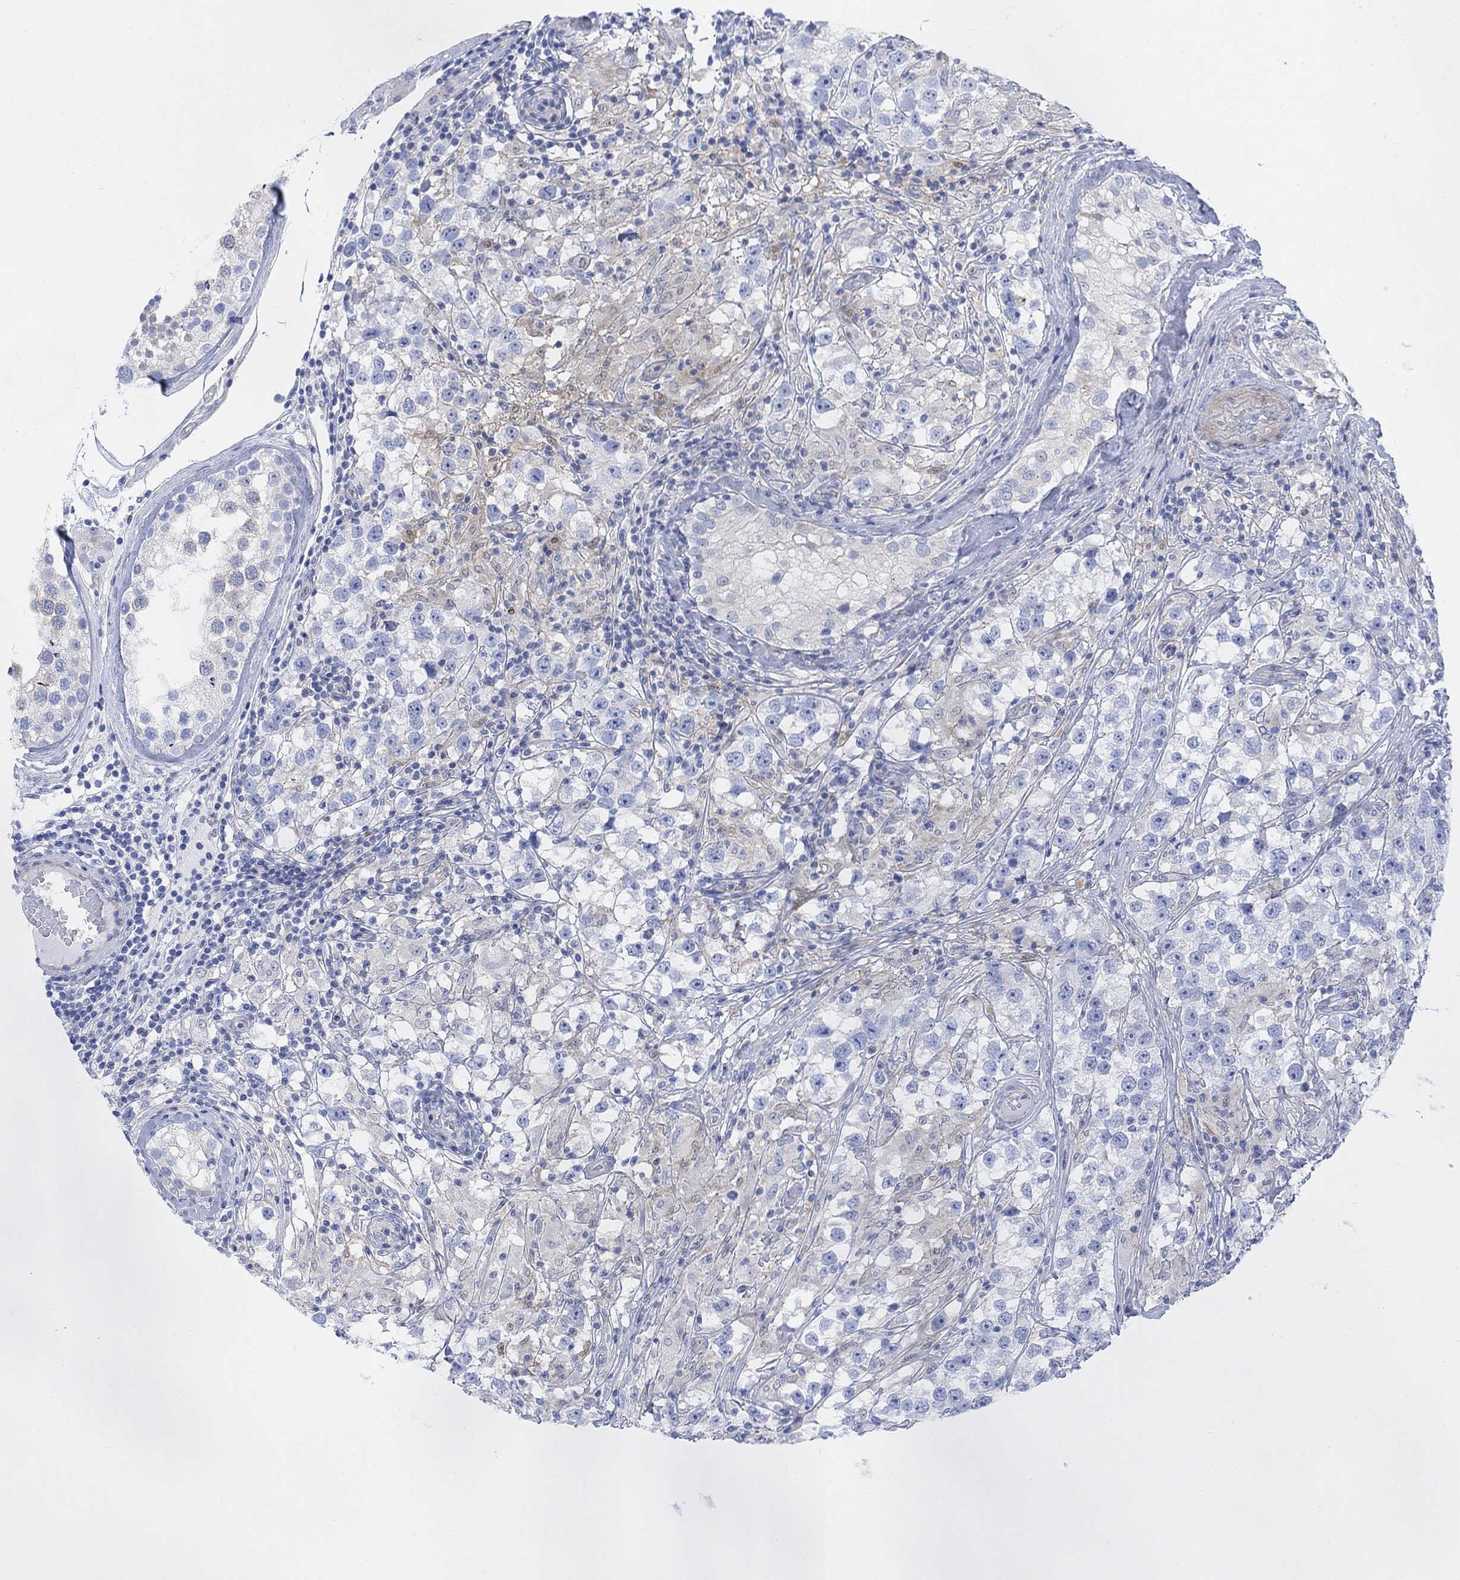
{"staining": {"intensity": "negative", "quantity": "none", "location": "none"}, "tissue": "testis cancer", "cell_type": "Tumor cells", "image_type": "cancer", "snomed": [{"axis": "morphology", "description": "Seminoma, NOS"}, {"axis": "topography", "description": "Testis"}], "caption": "Human seminoma (testis) stained for a protein using IHC reveals no staining in tumor cells.", "gene": "TLDC2", "patient": {"sex": "male", "age": 46}}